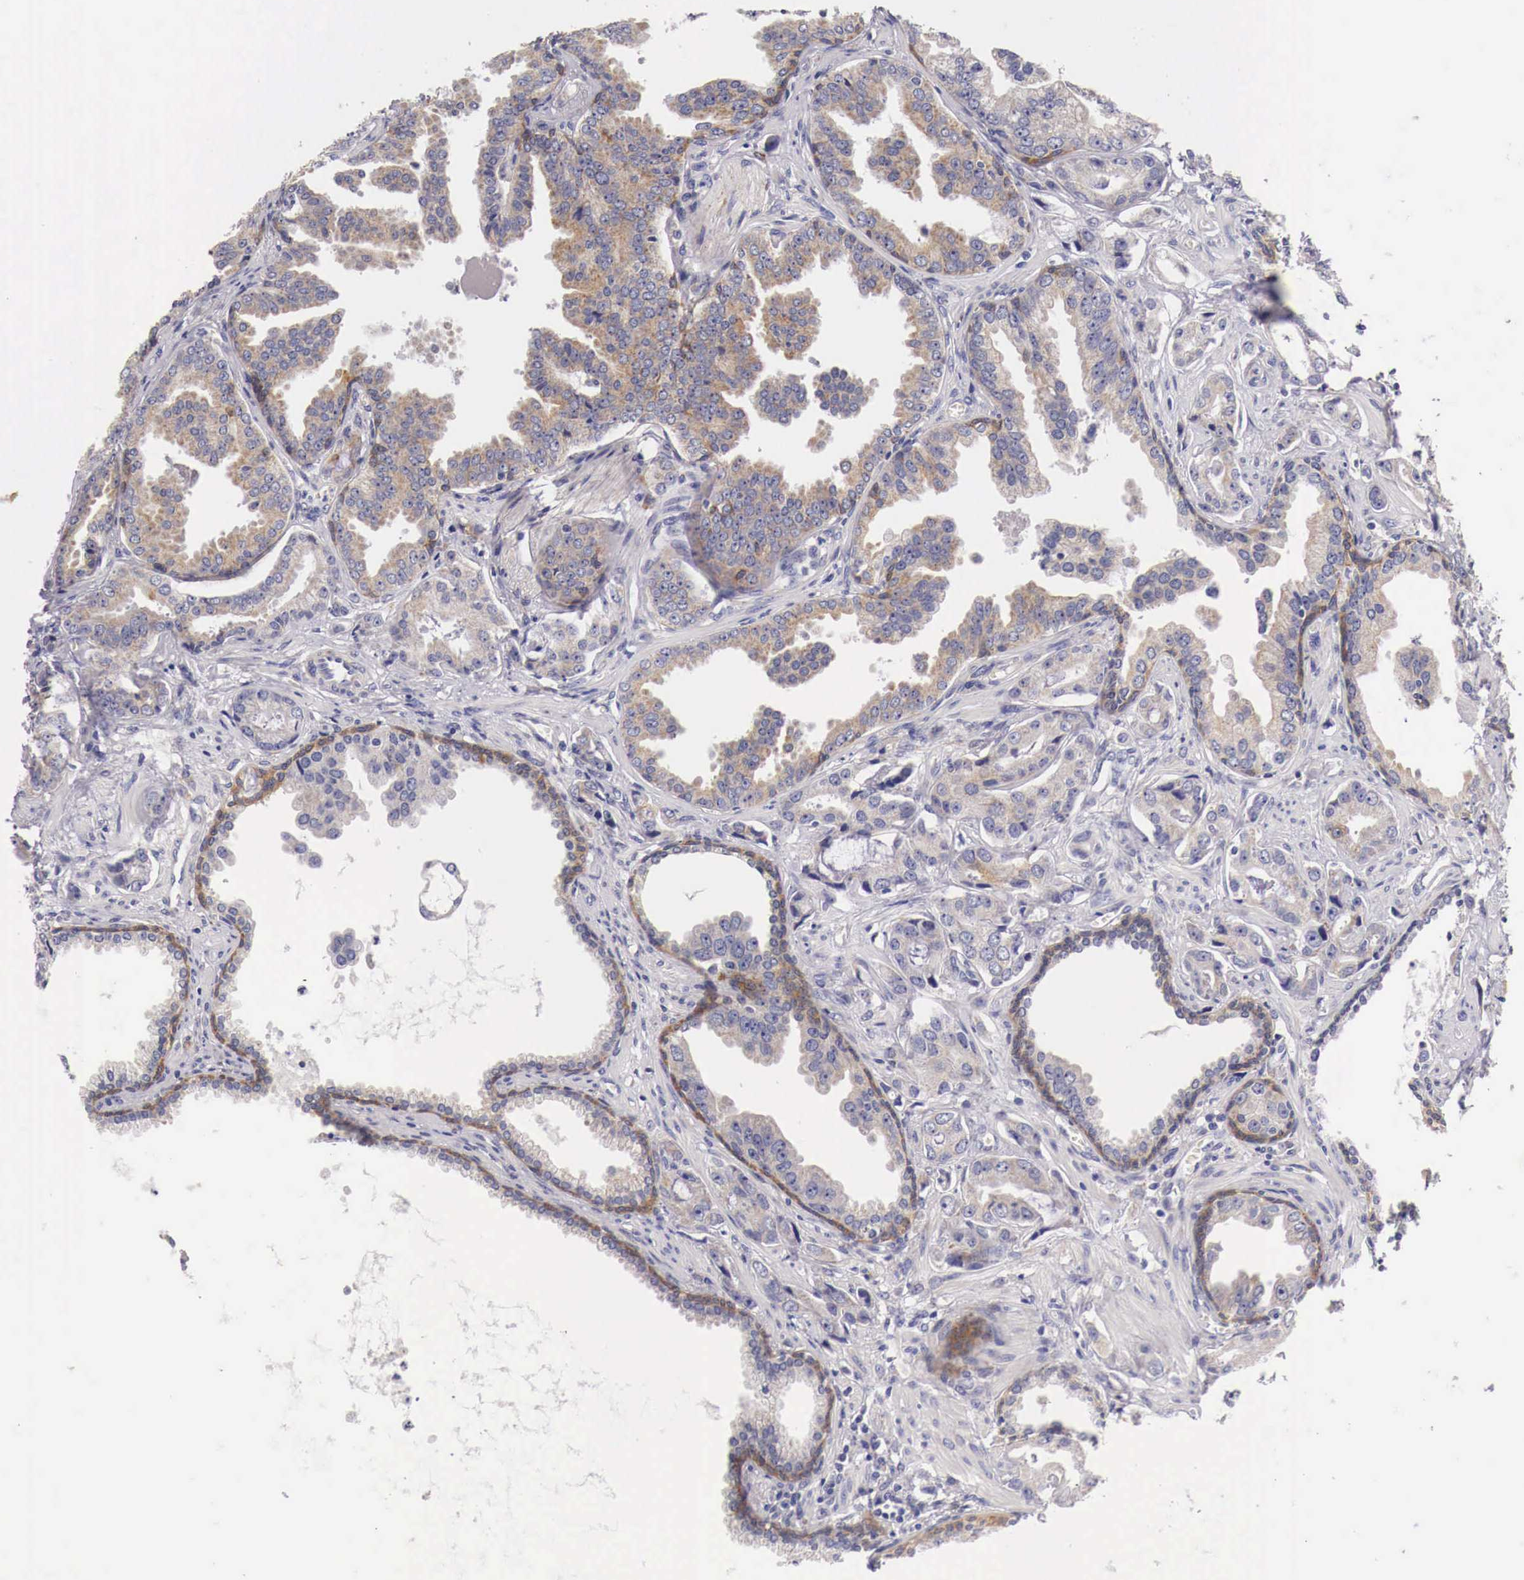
{"staining": {"intensity": "weak", "quantity": "25%-75%", "location": "cytoplasmic/membranous"}, "tissue": "prostate cancer", "cell_type": "Tumor cells", "image_type": "cancer", "snomed": [{"axis": "morphology", "description": "Adenocarcinoma, Low grade"}, {"axis": "topography", "description": "Prostate"}], "caption": "Weak cytoplasmic/membranous protein expression is identified in approximately 25%-75% of tumor cells in prostate adenocarcinoma (low-grade).", "gene": "NREP", "patient": {"sex": "male", "age": 65}}